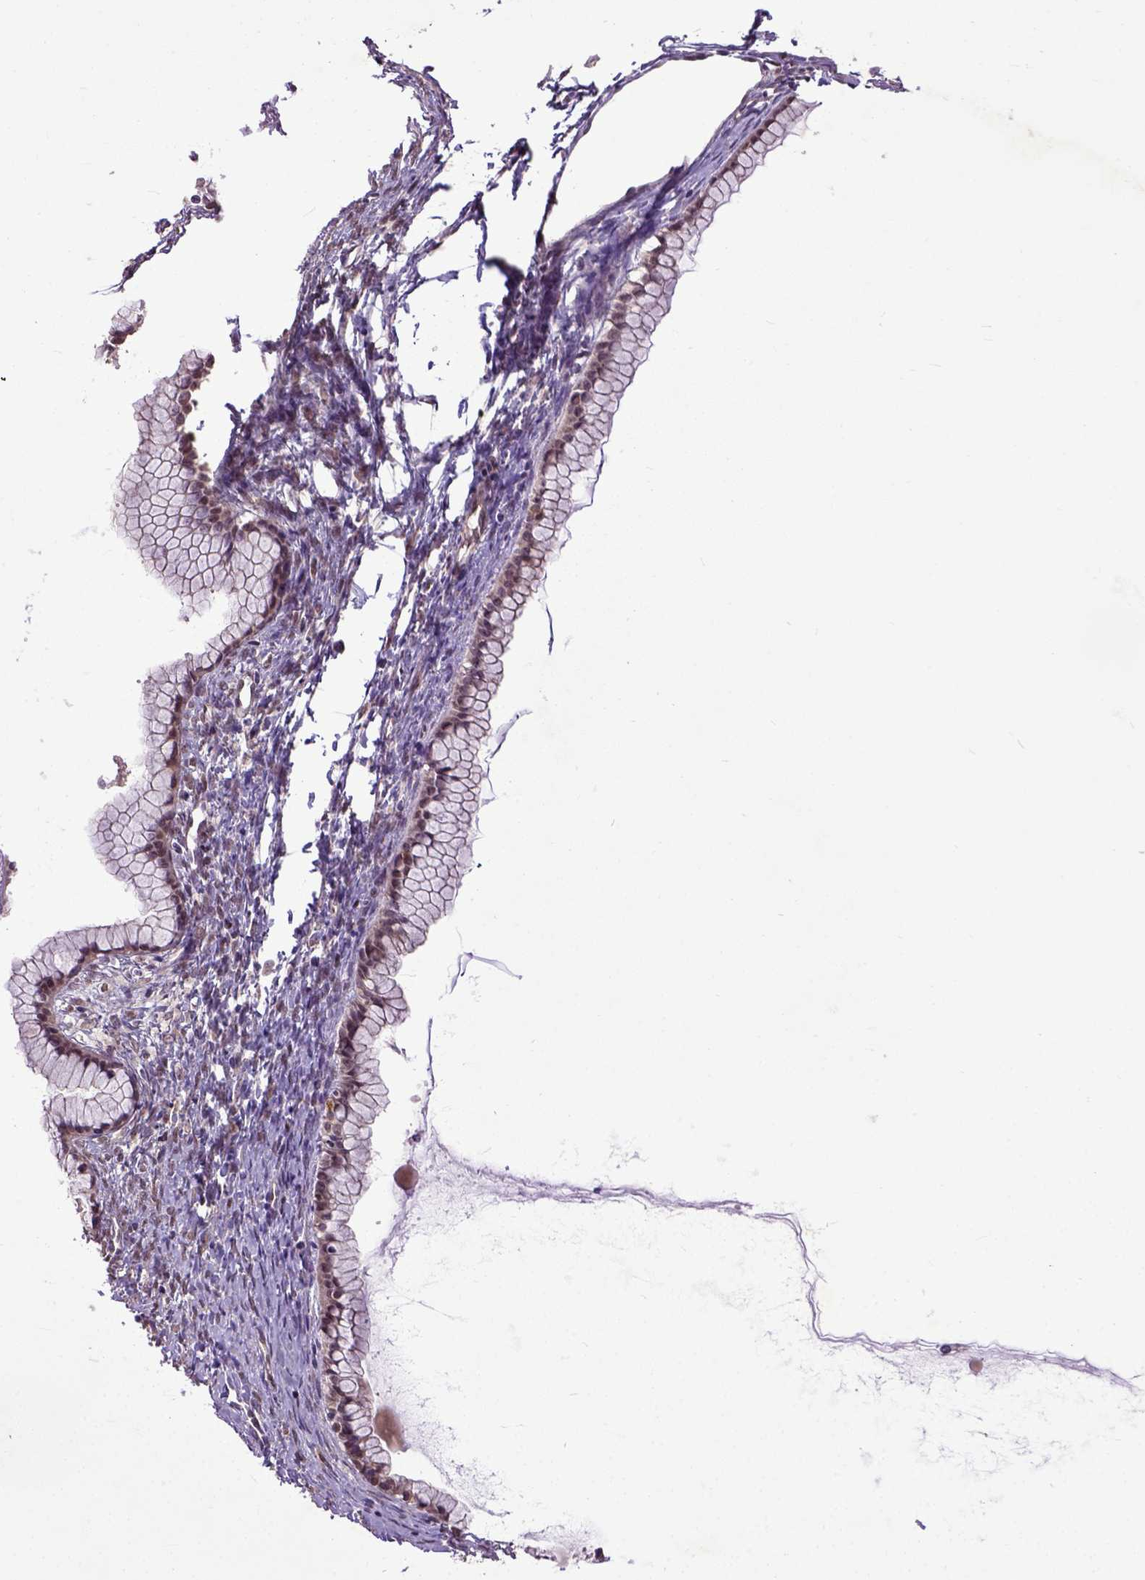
{"staining": {"intensity": "moderate", "quantity": ">75%", "location": "nuclear"}, "tissue": "ovarian cancer", "cell_type": "Tumor cells", "image_type": "cancer", "snomed": [{"axis": "morphology", "description": "Cystadenocarcinoma, mucinous, NOS"}, {"axis": "topography", "description": "Ovary"}], "caption": "IHC (DAB (3,3'-diaminobenzidine)) staining of human ovarian cancer exhibits moderate nuclear protein staining in about >75% of tumor cells.", "gene": "UBA3", "patient": {"sex": "female", "age": 41}}